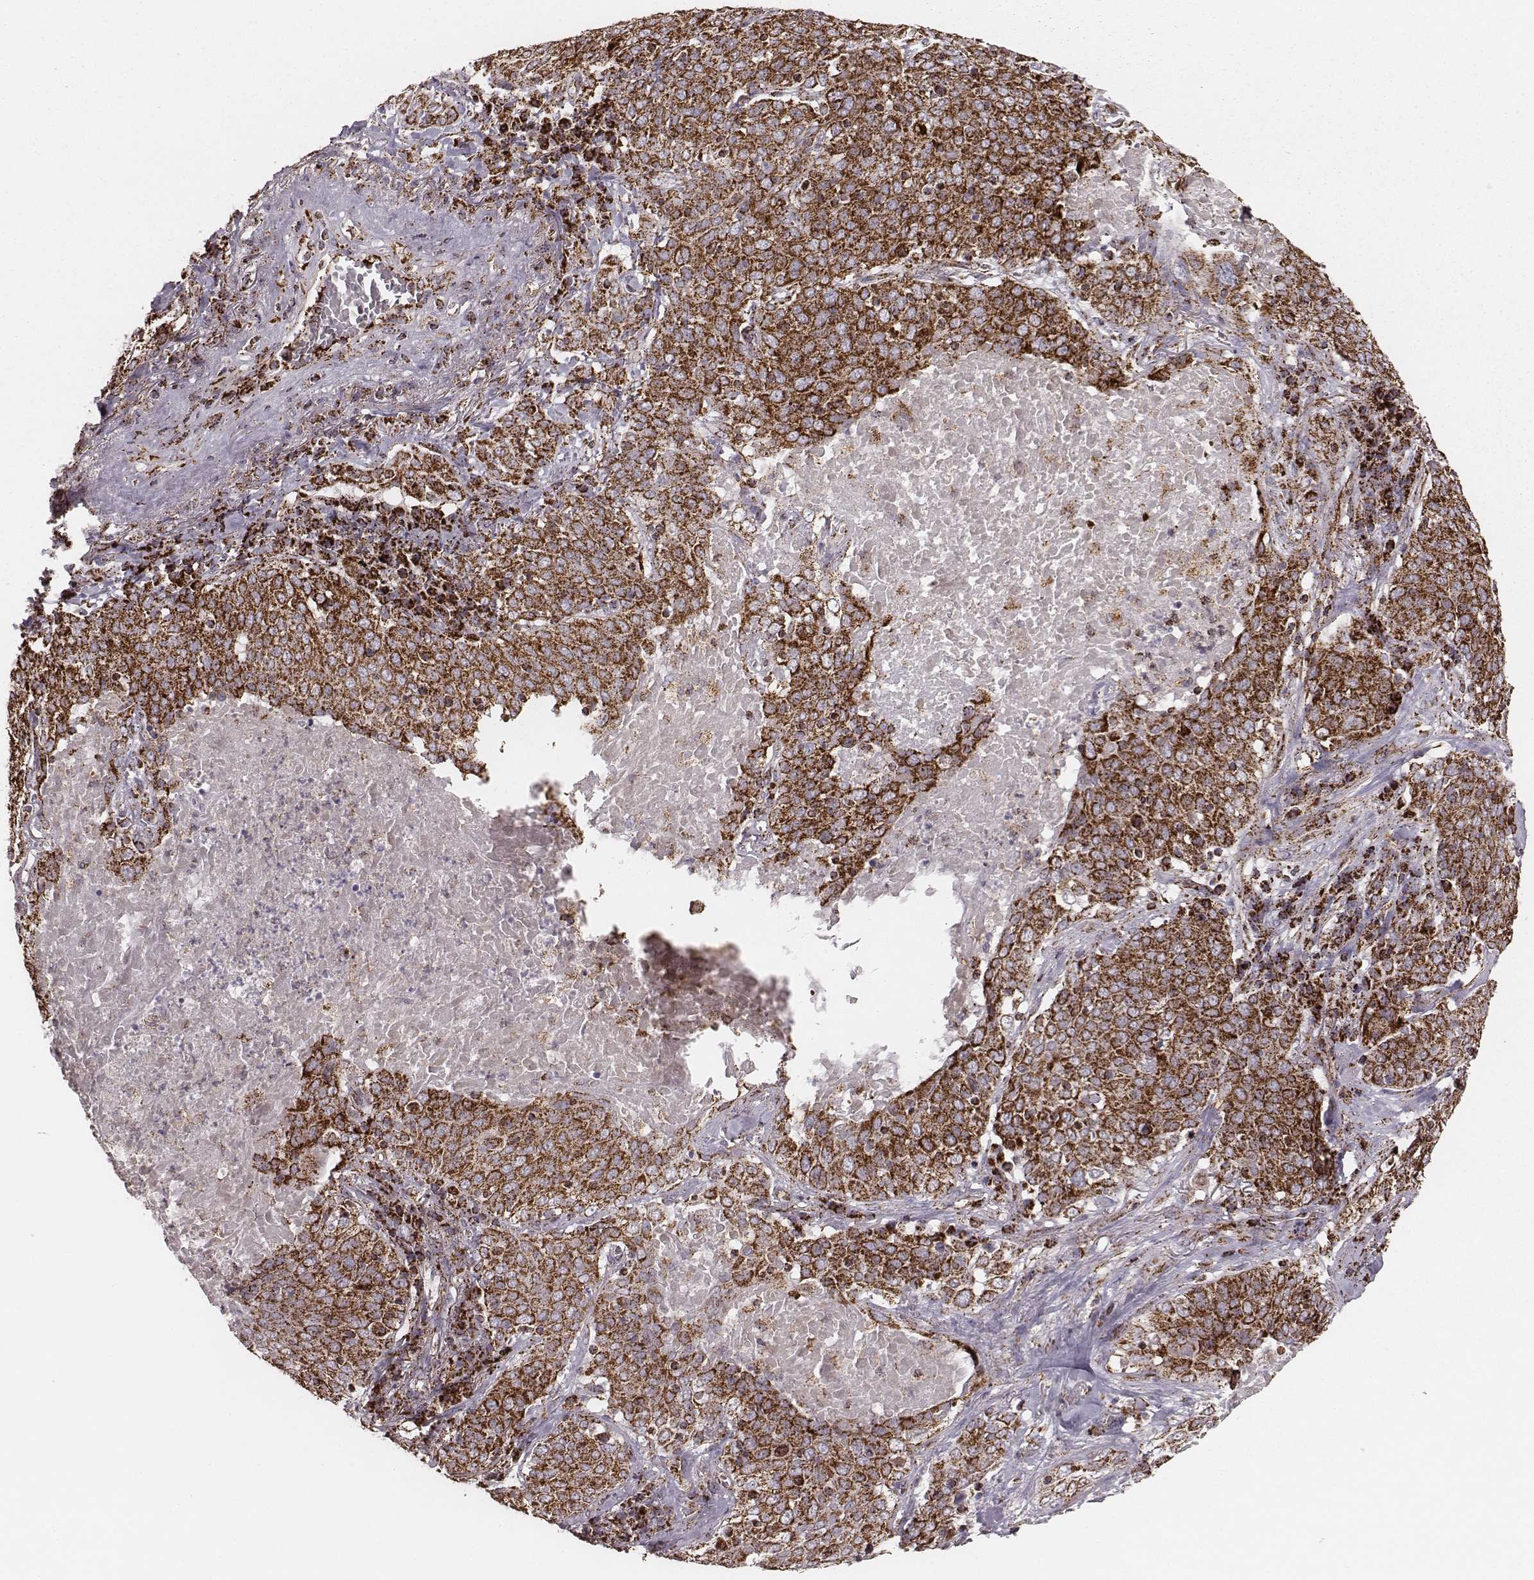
{"staining": {"intensity": "strong", "quantity": ">75%", "location": "cytoplasmic/membranous"}, "tissue": "lung cancer", "cell_type": "Tumor cells", "image_type": "cancer", "snomed": [{"axis": "morphology", "description": "Squamous cell carcinoma, NOS"}, {"axis": "topography", "description": "Lung"}], "caption": "This histopathology image reveals squamous cell carcinoma (lung) stained with immunohistochemistry (IHC) to label a protein in brown. The cytoplasmic/membranous of tumor cells show strong positivity for the protein. Nuclei are counter-stained blue.", "gene": "TUFM", "patient": {"sex": "male", "age": 82}}